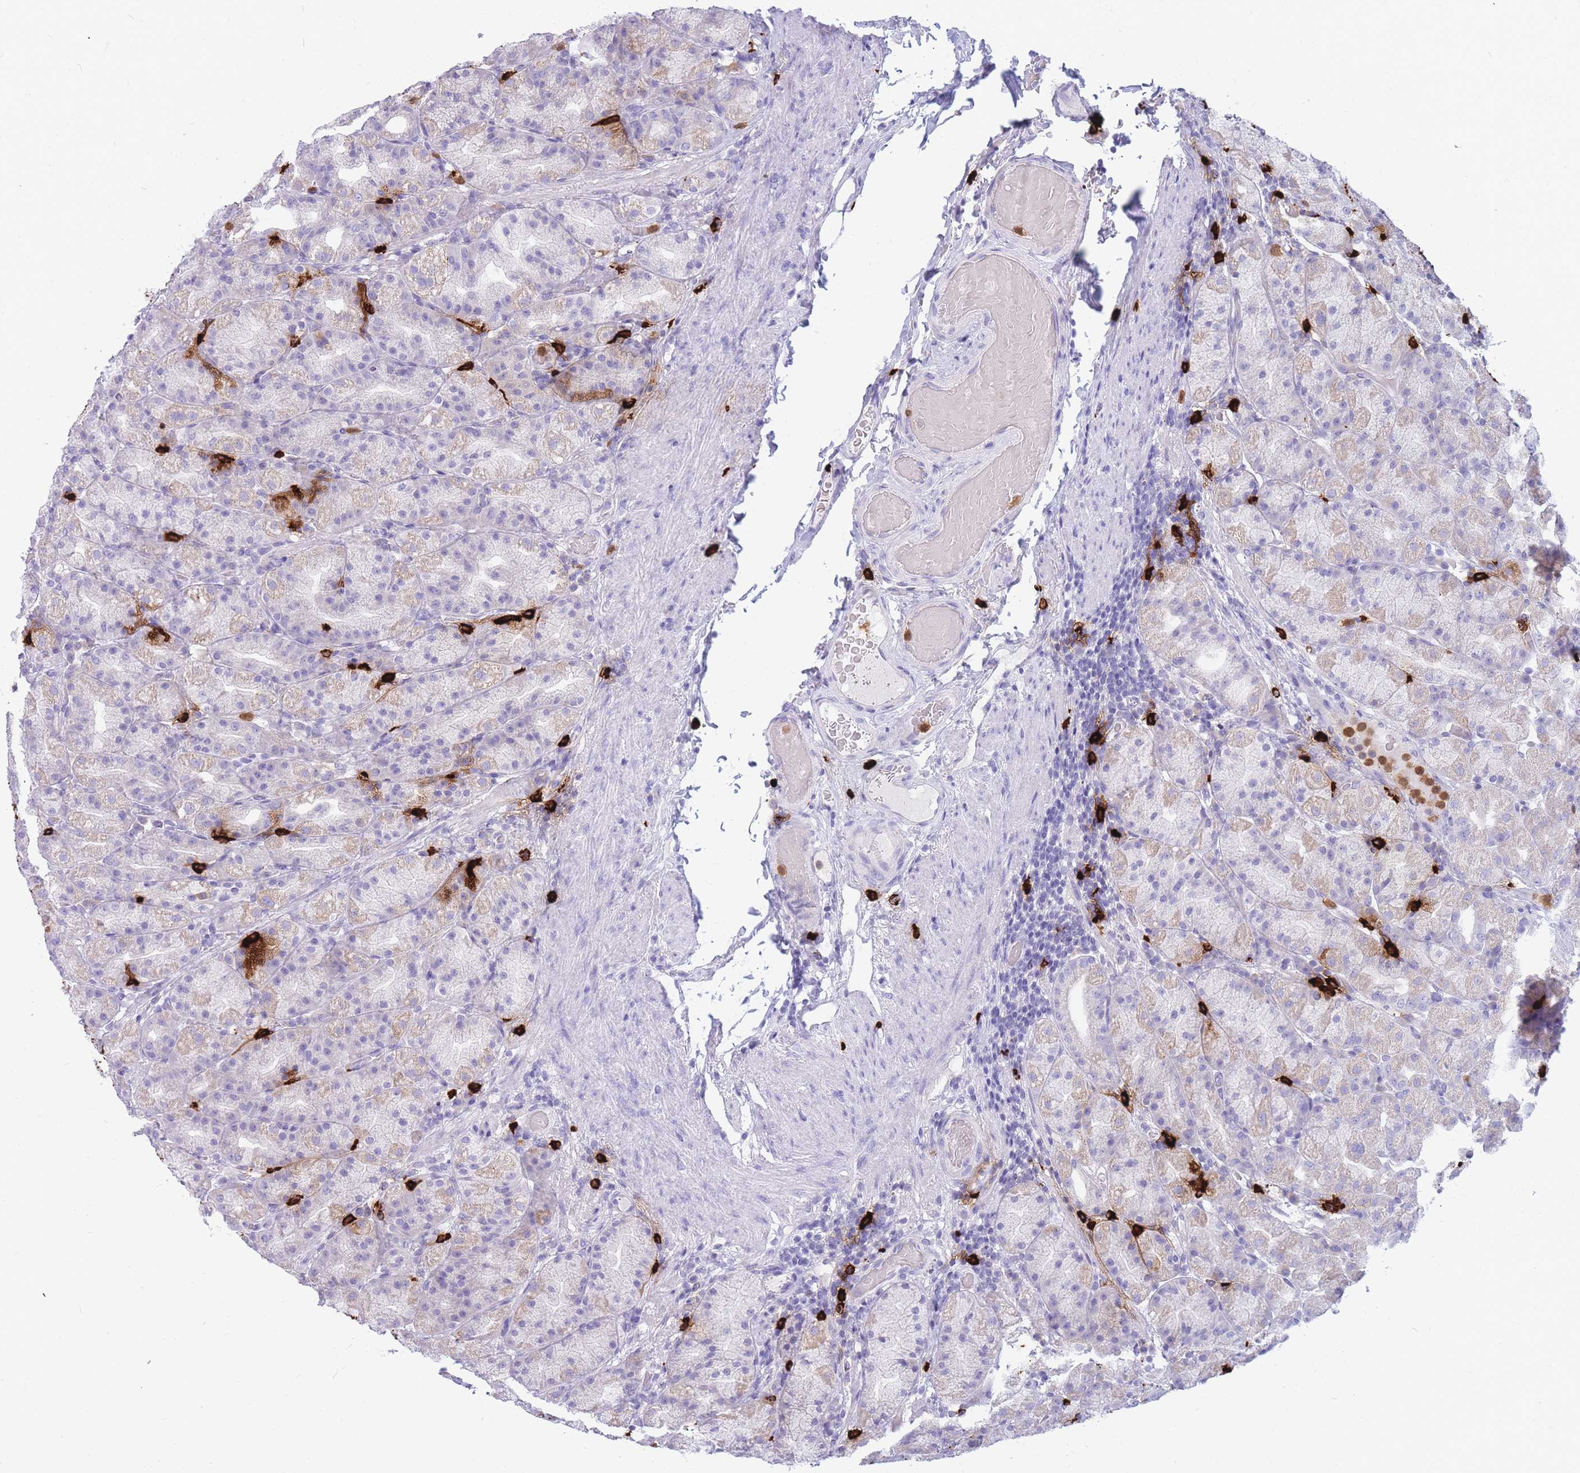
{"staining": {"intensity": "weak", "quantity": "25%-75%", "location": "cytoplasmic/membranous"}, "tissue": "stomach", "cell_type": "Glandular cells", "image_type": "normal", "snomed": [{"axis": "morphology", "description": "Normal tissue, NOS"}, {"axis": "topography", "description": "Stomach, upper"}, {"axis": "topography", "description": "Stomach"}], "caption": "Immunohistochemistry (IHC) histopathology image of normal stomach: human stomach stained using immunohistochemistry reveals low levels of weak protein expression localized specifically in the cytoplasmic/membranous of glandular cells, appearing as a cytoplasmic/membranous brown color.", "gene": "TPSAB1", "patient": {"sex": "male", "age": 68}}